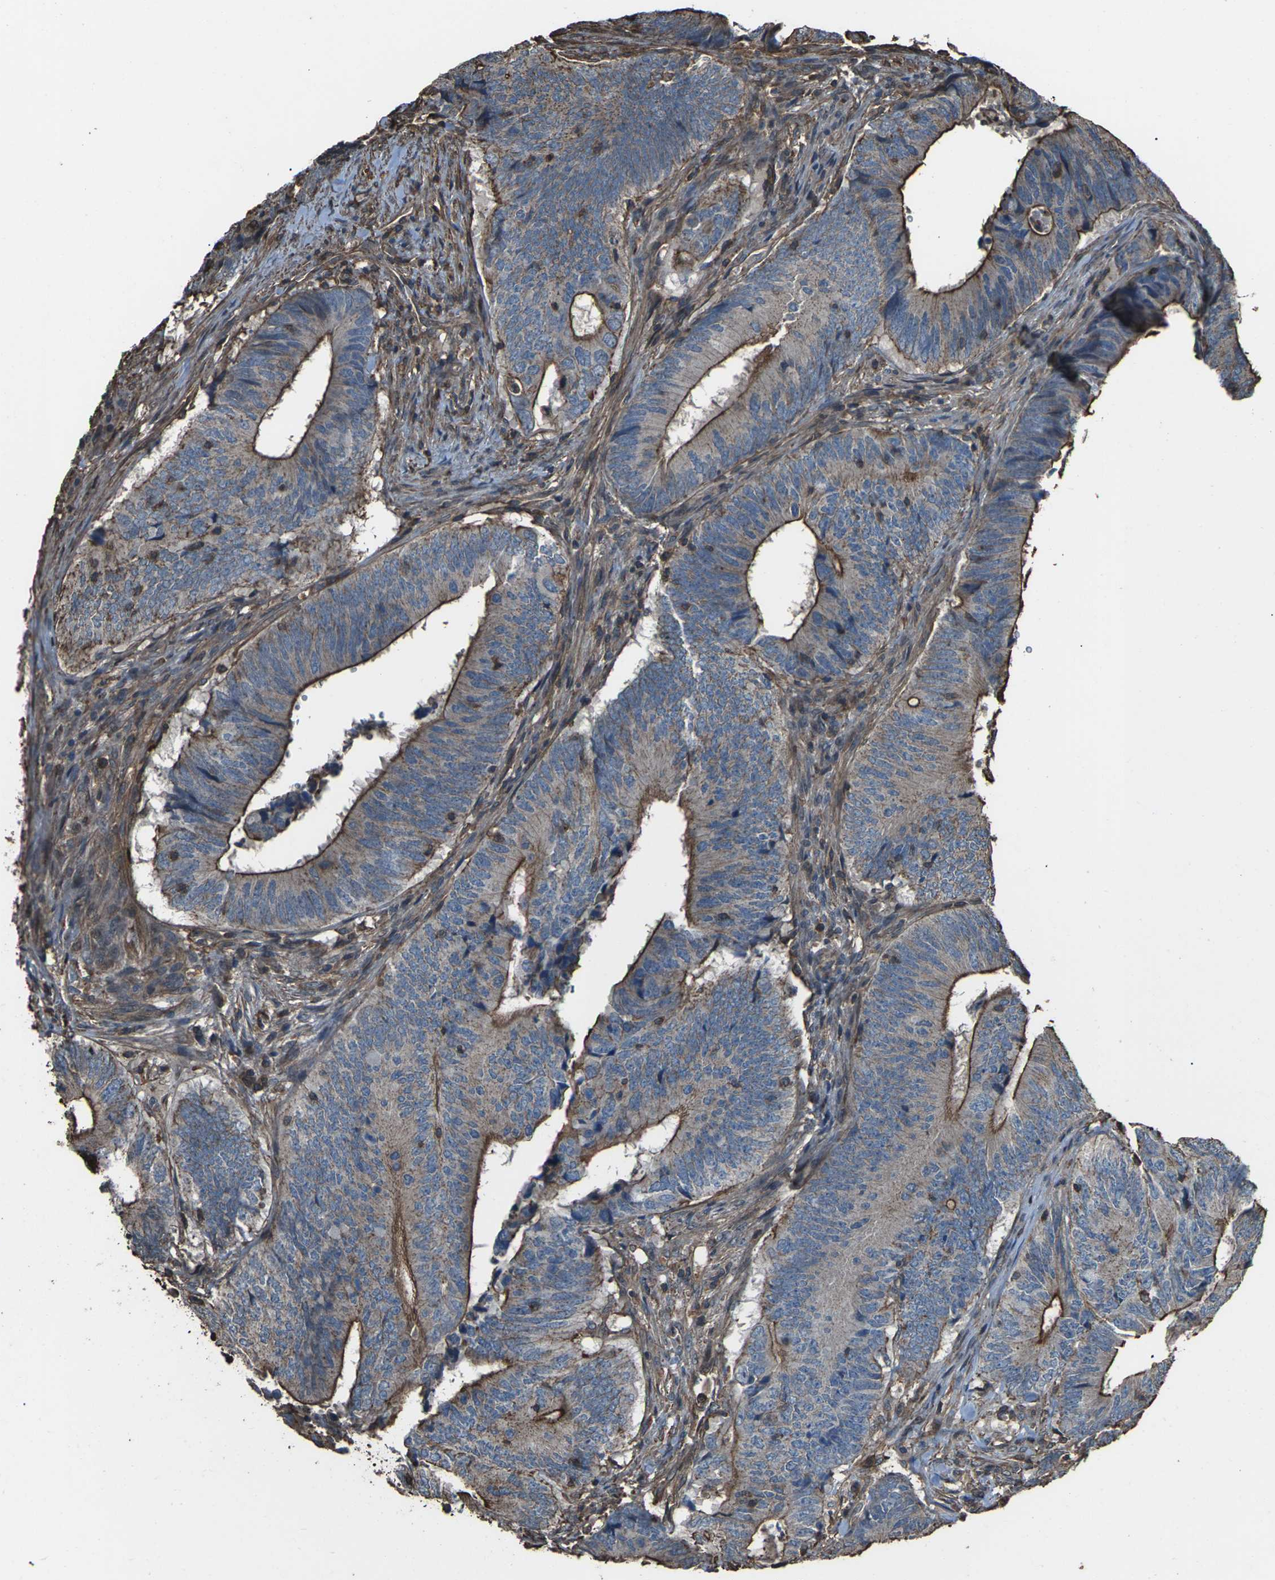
{"staining": {"intensity": "strong", "quantity": "25%-75%", "location": "cytoplasmic/membranous"}, "tissue": "colorectal cancer", "cell_type": "Tumor cells", "image_type": "cancer", "snomed": [{"axis": "morphology", "description": "Normal tissue, NOS"}, {"axis": "morphology", "description": "Adenocarcinoma, NOS"}, {"axis": "topography", "description": "Colon"}], "caption": "Tumor cells display high levels of strong cytoplasmic/membranous expression in about 25%-75% of cells in human adenocarcinoma (colorectal). (DAB IHC, brown staining for protein, blue staining for nuclei).", "gene": "DHPS", "patient": {"sex": "male", "age": 56}}